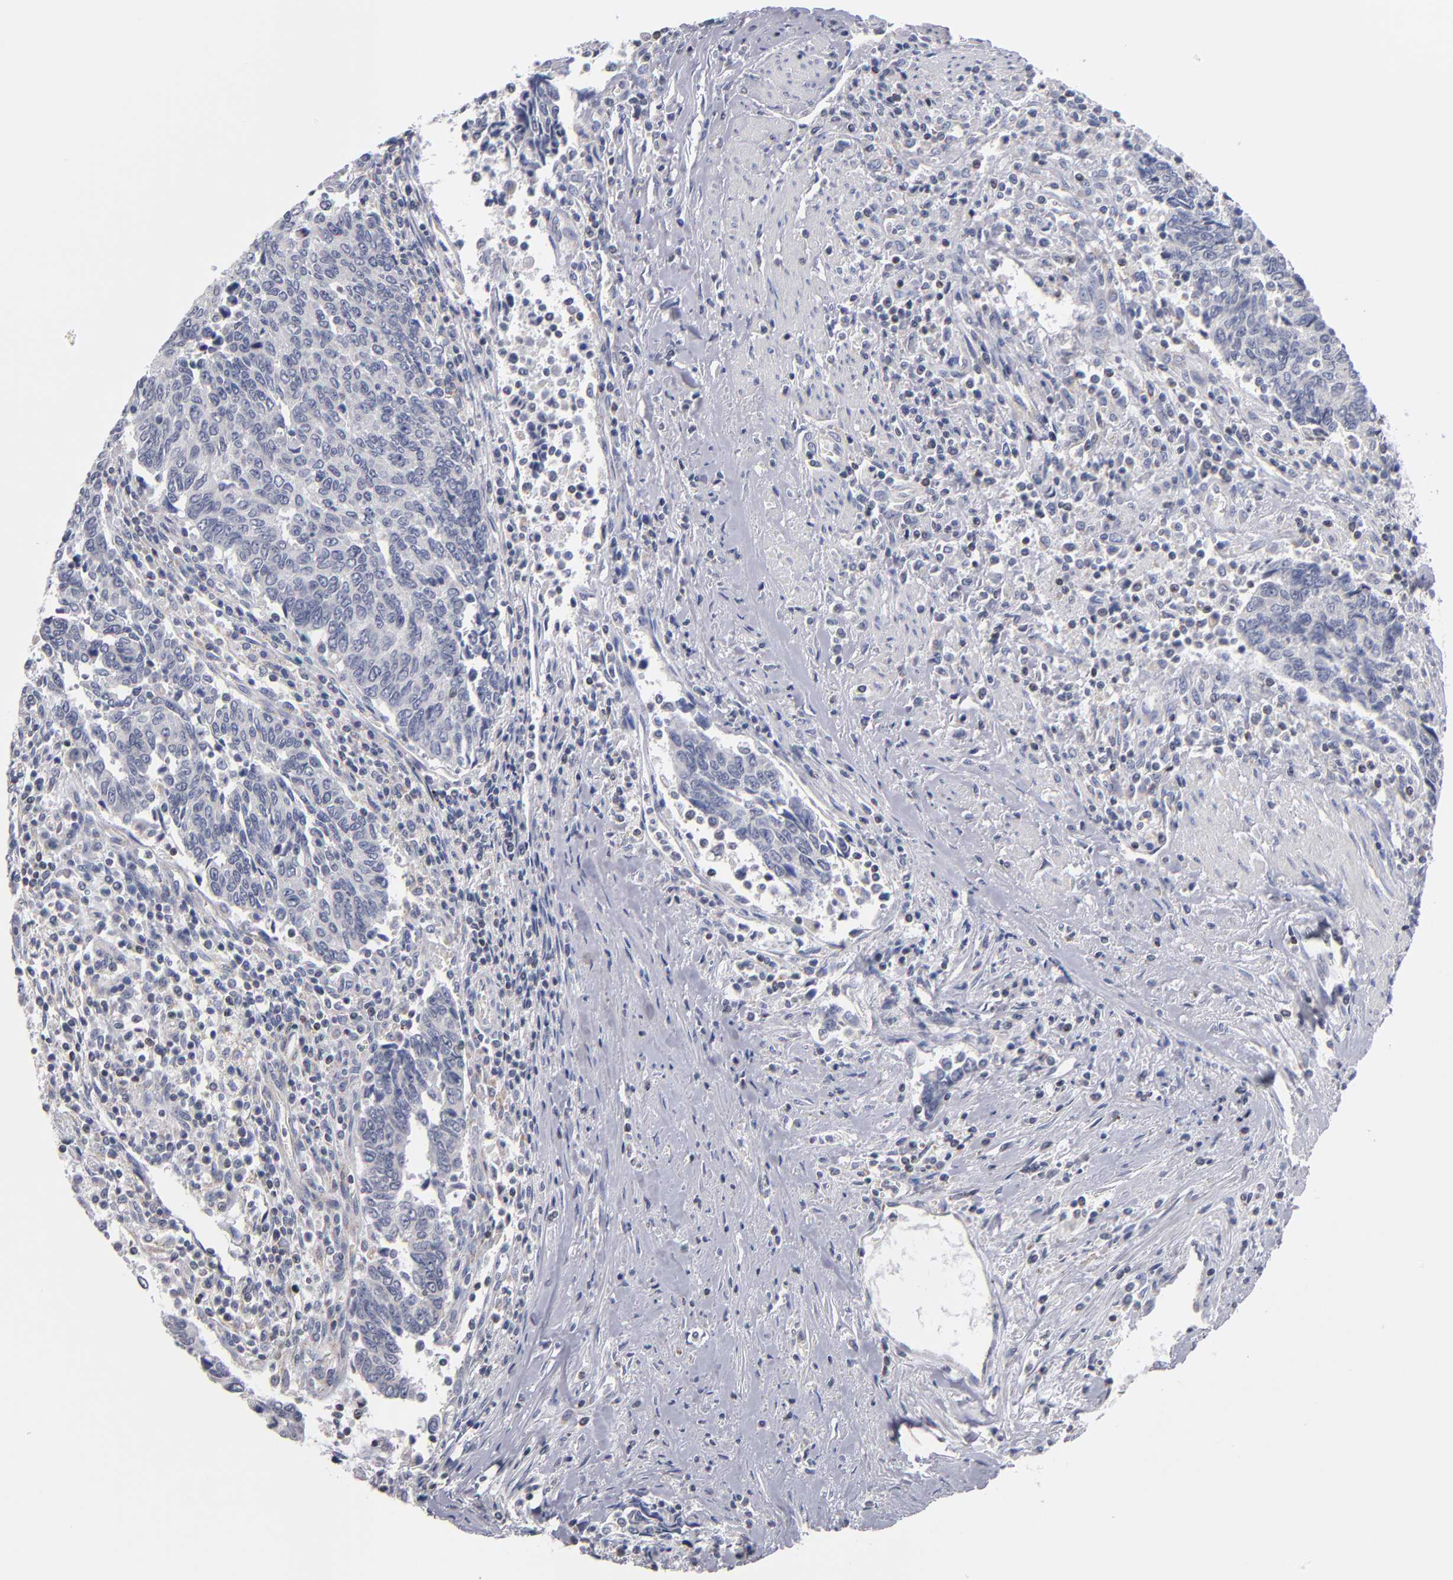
{"staining": {"intensity": "negative", "quantity": "none", "location": "none"}, "tissue": "urothelial cancer", "cell_type": "Tumor cells", "image_type": "cancer", "snomed": [{"axis": "morphology", "description": "Urothelial carcinoma, High grade"}, {"axis": "topography", "description": "Urinary bladder"}], "caption": "Immunohistochemistry (IHC) of human urothelial cancer reveals no staining in tumor cells.", "gene": "ODF2", "patient": {"sex": "male", "age": 86}}